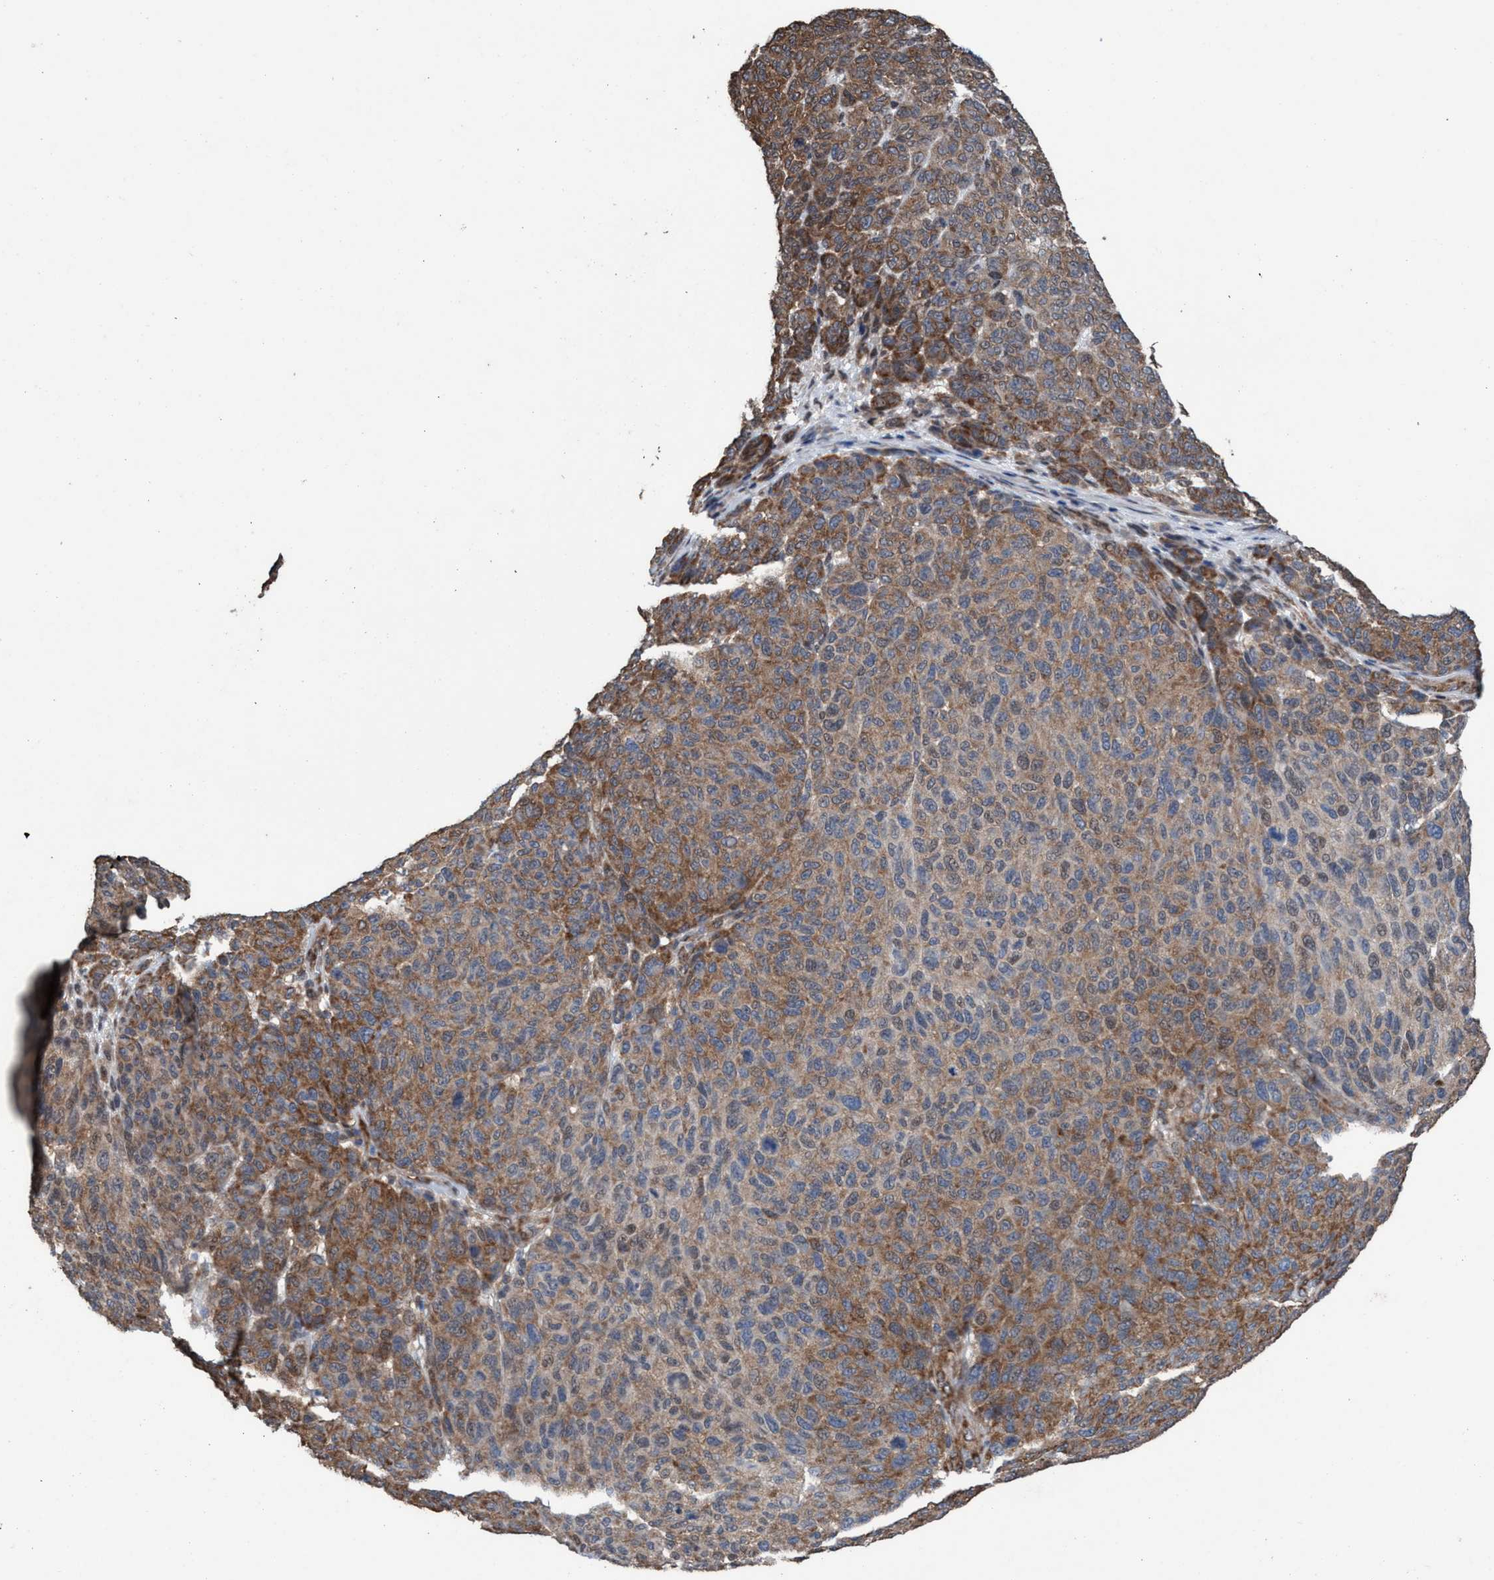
{"staining": {"intensity": "moderate", "quantity": ">75%", "location": "cytoplasmic/membranous"}, "tissue": "melanoma", "cell_type": "Tumor cells", "image_type": "cancer", "snomed": [{"axis": "morphology", "description": "Malignant melanoma, NOS"}, {"axis": "topography", "description": "Skin"}], "caption": "Malignant melanoma stained with a protein marker reveals moderate staining in tumor cells.", "gene": "METAP2", "patient": {"sex": "male", "age": 59}}